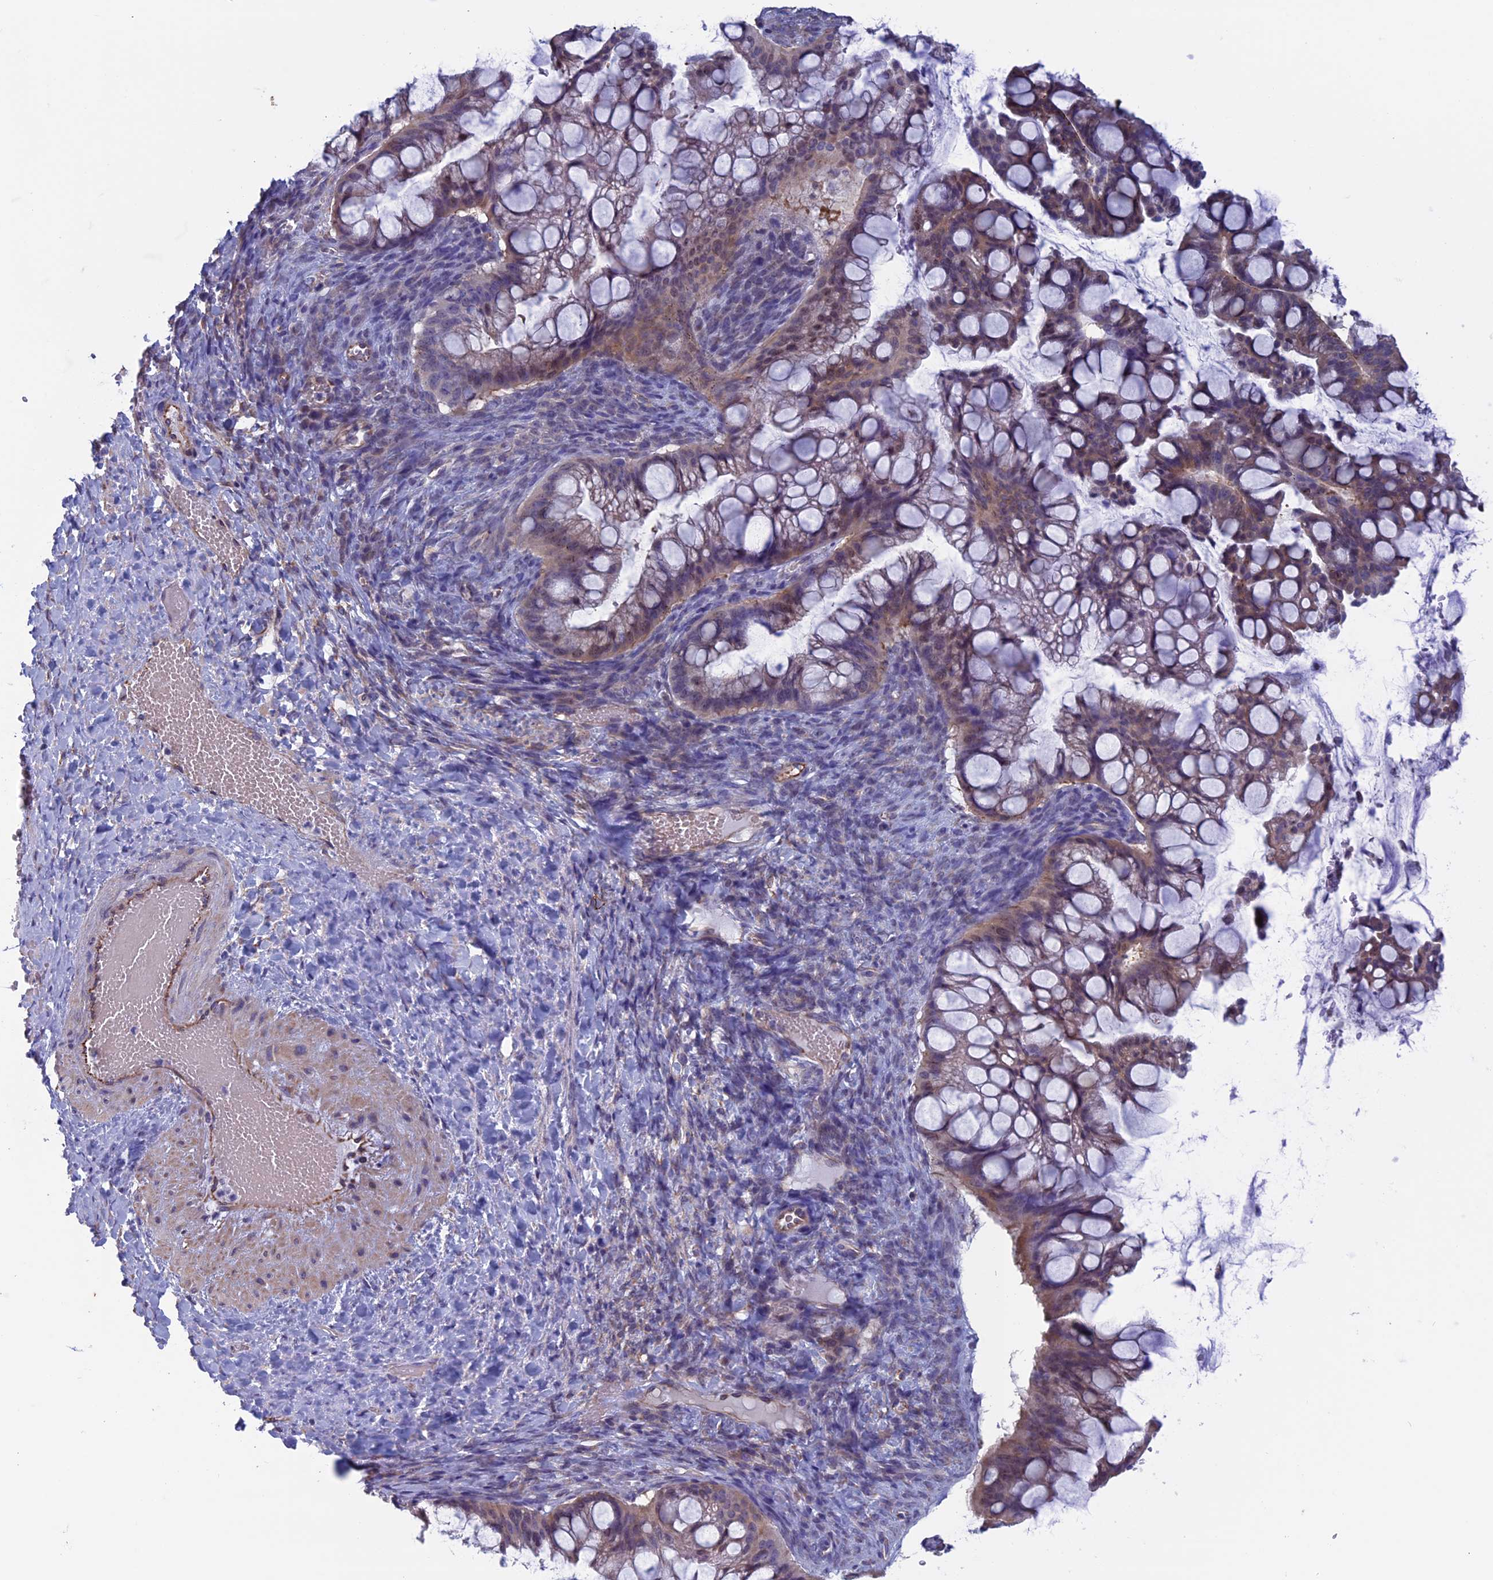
{"staining": {"intensity": "weak", "quantity": "25%-75%", "location": "cytoplasmic/membranous"}, "tissue": "ovarian cancer", "cell_type": "Tumor cells", "image_type": "cancer", "snomed": [{"axis": "morphology", "description": "Cystadenocarcinoma, mucinous, NOS"}, {"axis": "topography", "description": "Ovary"}], "caption": "Immunohistochemical staining of human ovarian mucinous cystadenocarcinoma demonstrates low levels of weak cytoplasmic/membranous protein positivity in approximately 25%-75% of tumor cells.", "gene": "BCL2L10", "patient": {"sex": "female", "age": 73}}